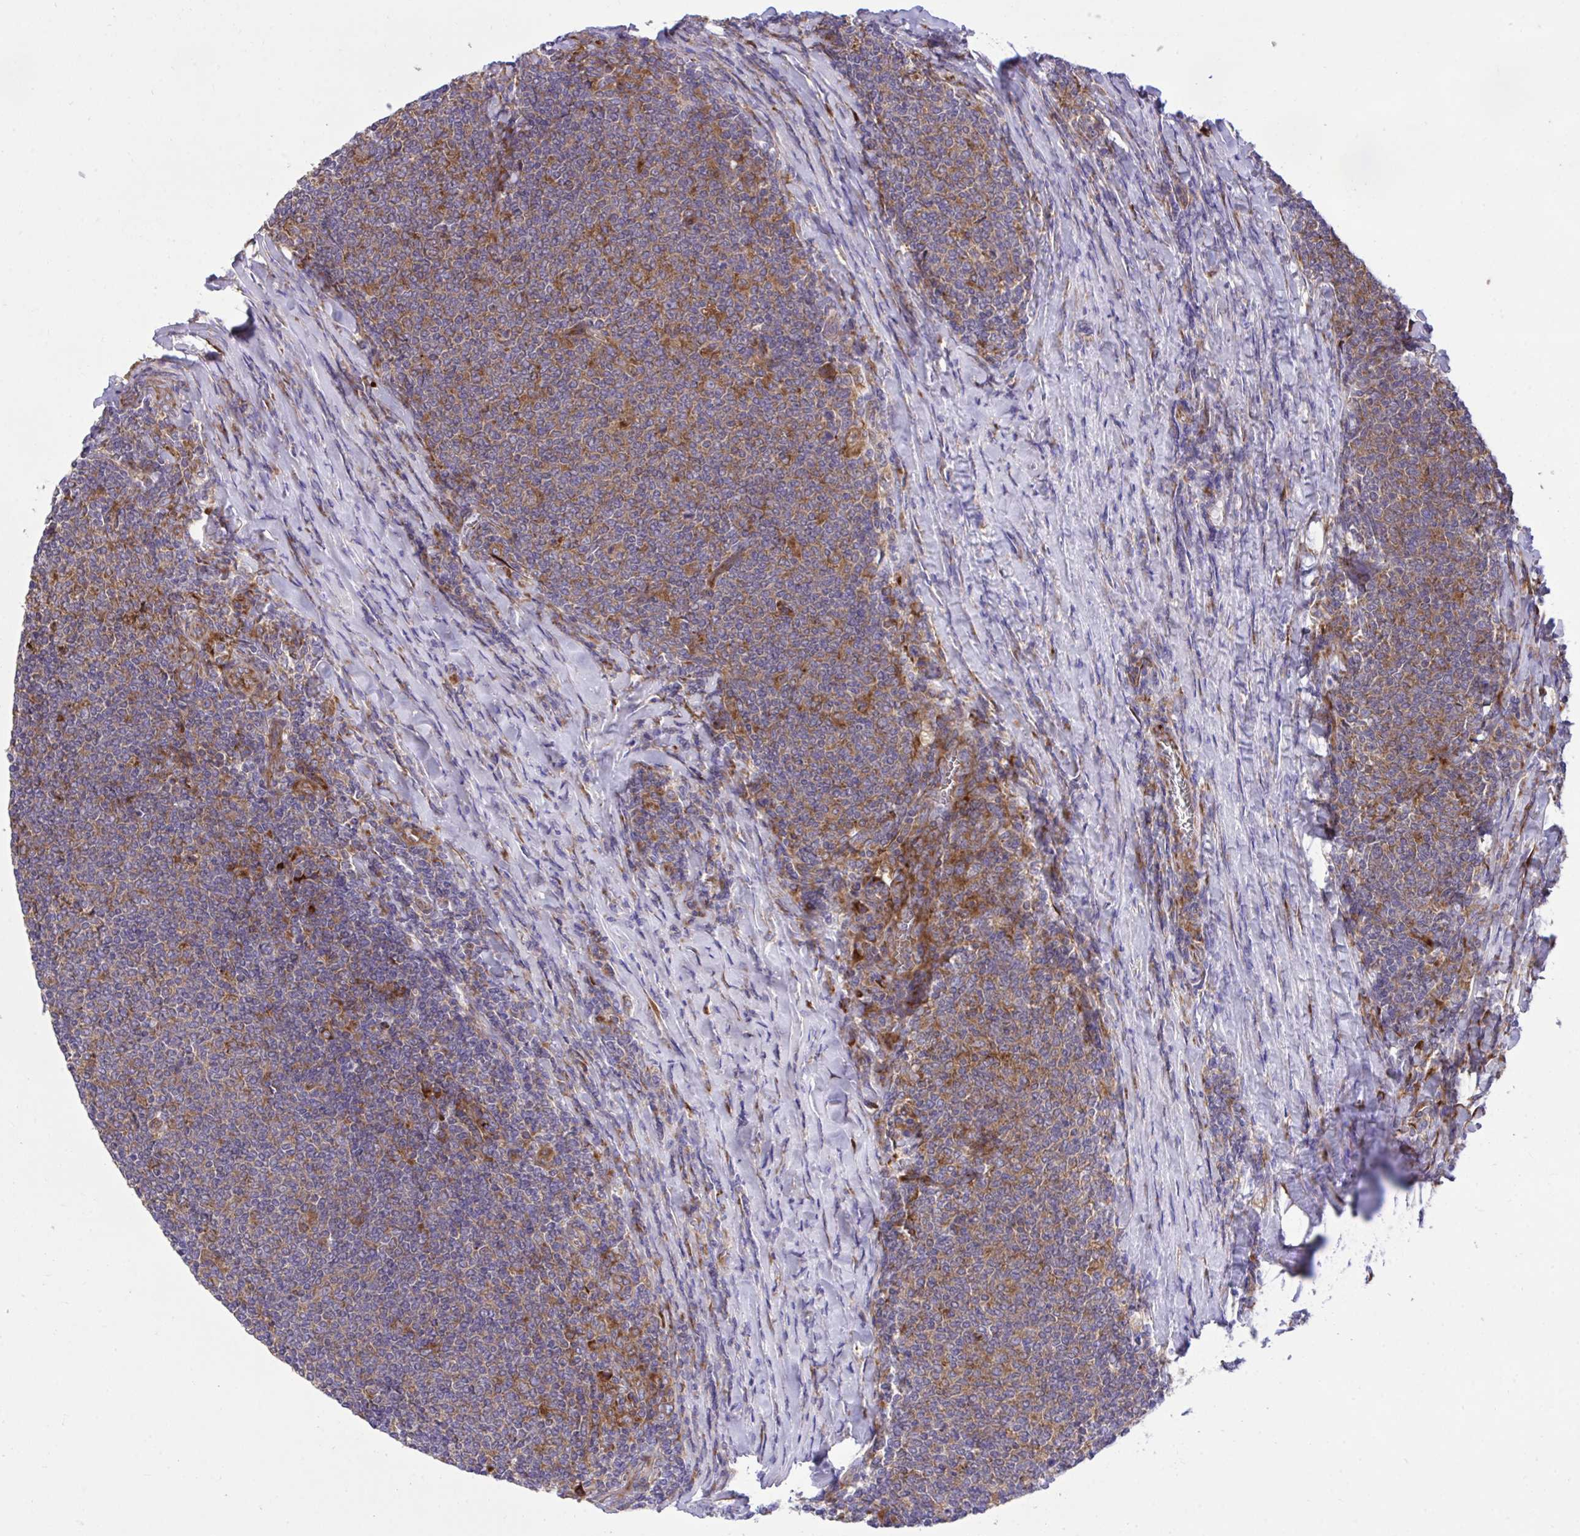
{"staining": {"intensity": "weak", "quantity": "25%-75%", "location": "cytoplasmic/membranous"}, "tissue": "lymphoma", "cell_type": "Tumor cells", "image_type": "cancer", "snomed": [{"axis": "morphology", "description": "Malignant lymphoma, non-Hodgkin's type, Low grade"}, {"axis": "topography", "description": "Lymph node"}], "caption": "Immunohistochemistry (IHC) of human malignant lymphoma, non-Hodgkin's type (low-grade) displays low levels of weak cytoplasmic/membranous staining in approximately 25%-75% of tumor cells.", "gene": "RPS15", "patient": {"sex": "male", "age": 52}}